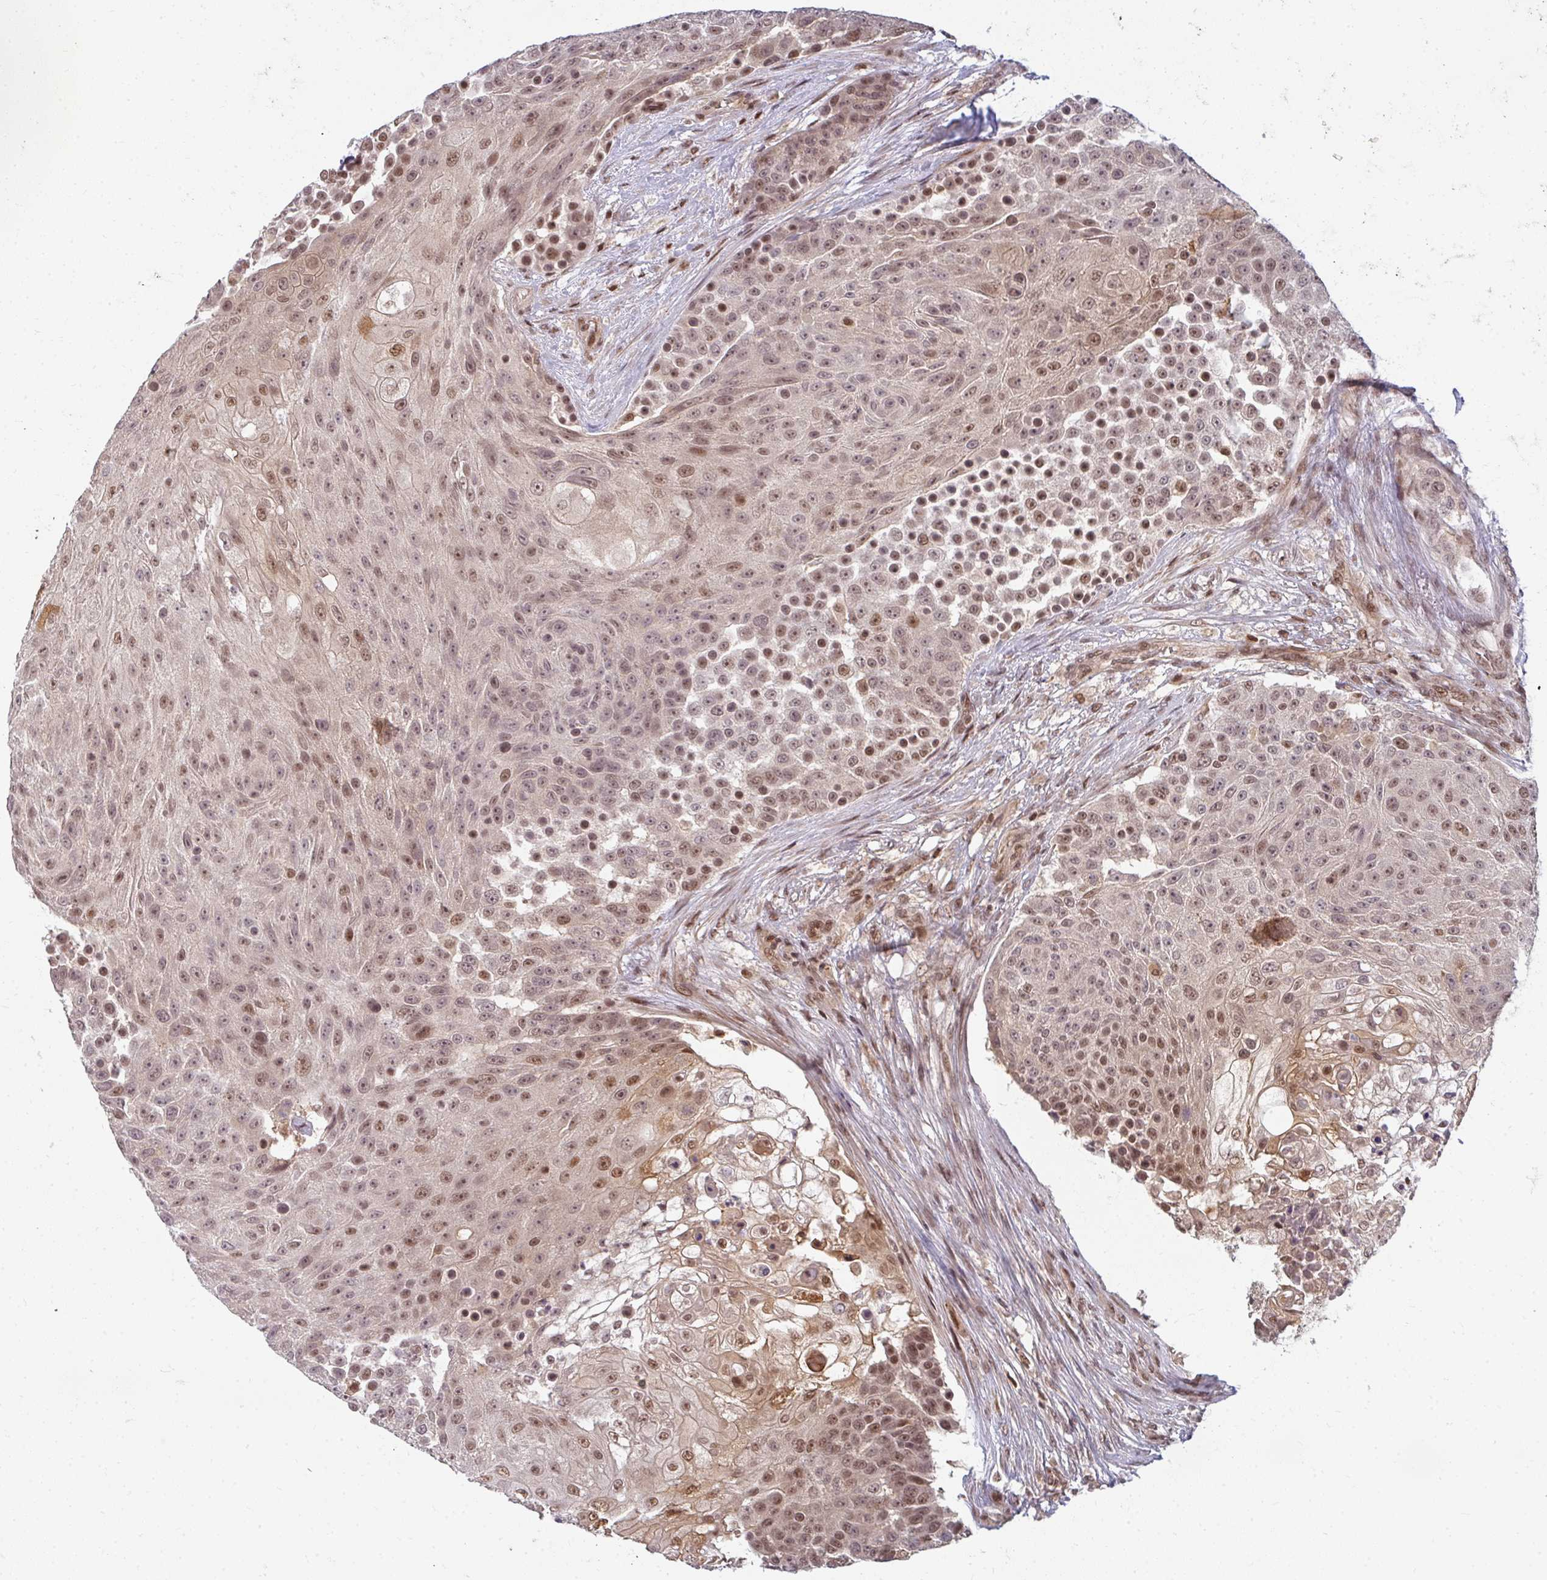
{"staining": {"intensity": "moderate", "quantity": "25%-75%", "location": "cytoplasmic/membranous,nuclear"}, "tissue": "urothelial cancer", "cell_type": "Tumor cells", "image_type": "cancer", "snomed": [{"axis": "morphology", "description": "Urothelial carcinoma, High grade"}, {"axis": "topography", "description": "Urinary bladder"}], "caption": "The micrograph displays immunohistochemical staining of urothelial carcinoma (high-grade). There is moderate cytoplasmic/membranous and nuclear expression is present in approximately 25%-75% of tumor cells.", "gene": "GTF3C6", "patient": {"sex": "female", "age": 63}}